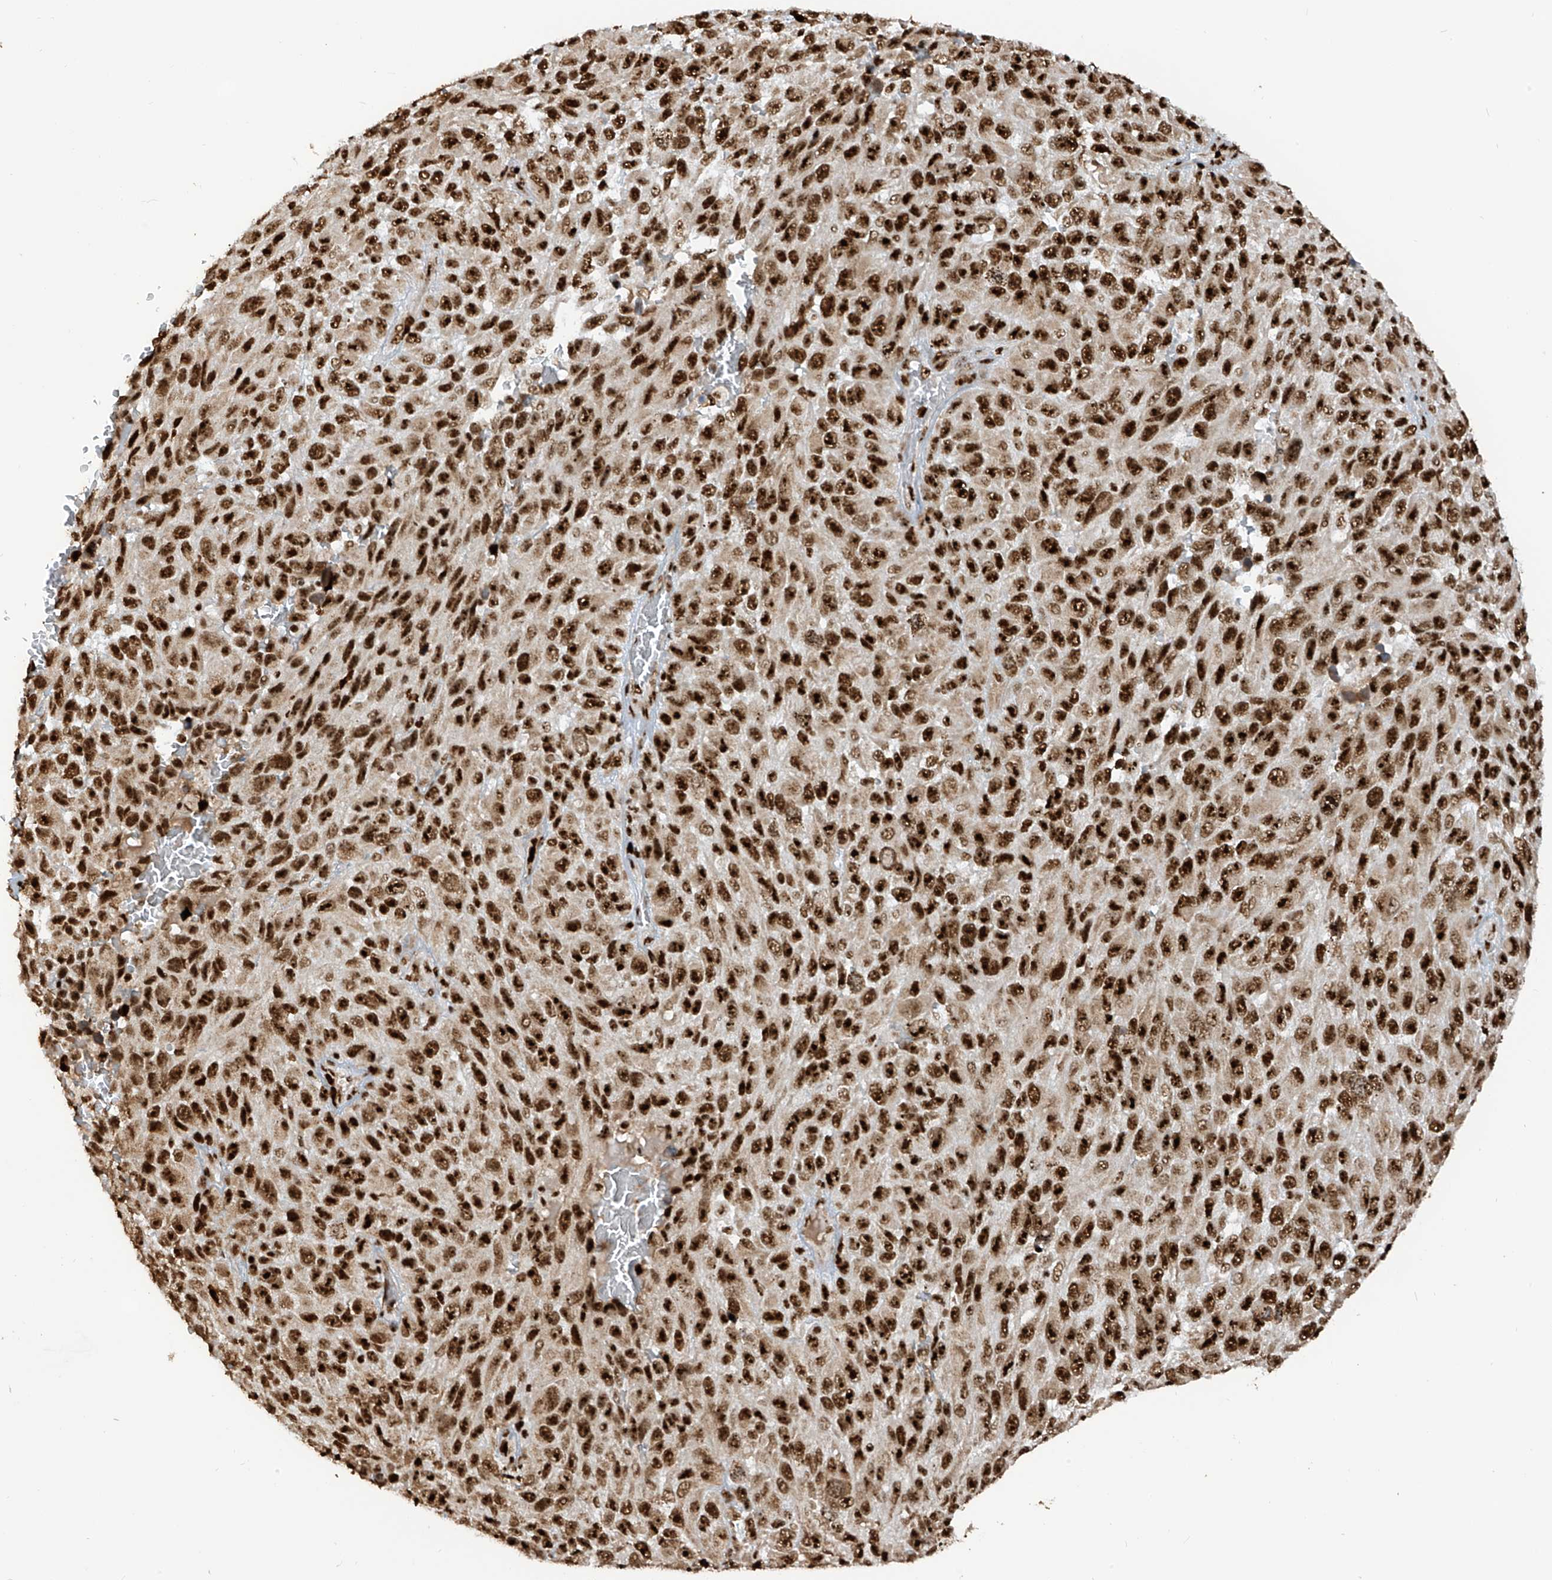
{"staining": {"intensity": "strong", "quantity": ">75%", "location": "nuclear"}, "tissue": "melanoma", "cell_type": "Tumor cells", "image_type": "cancer", "snomed": [{"axis": "morphology", "description": "Malignant melanoma, NOS"}, {"axis": "topography", "description": "Skin"}], "caption": "IHC (DAB (3,3'-diaminobenzidine)) staining of human malignant melanoma demonstrates strong nuclear protein positivity in about >75% of tumor cells.", "gene": "LBH", "patient": {"sex": "female", "age": 96}}